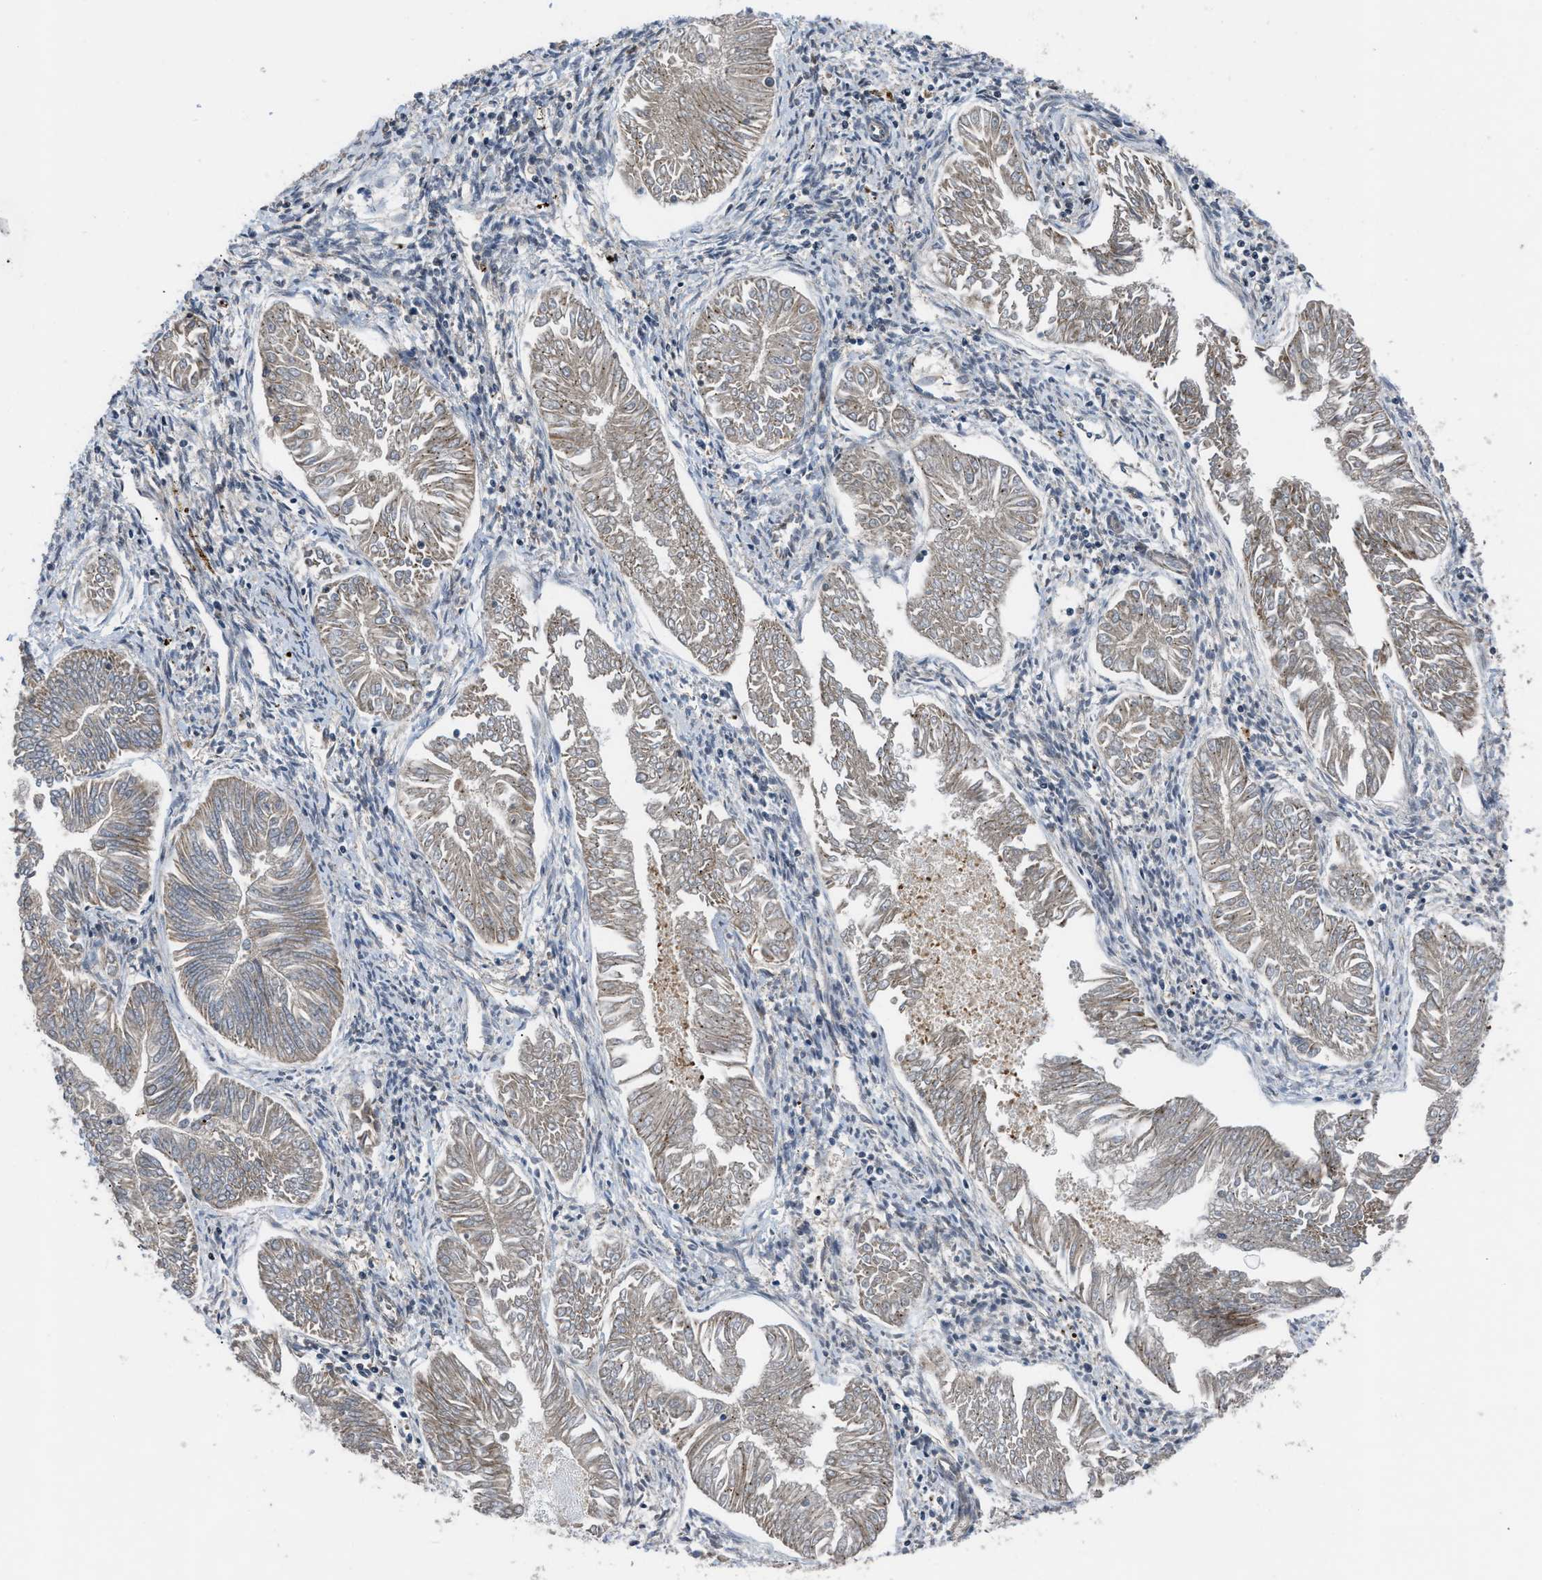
{"staining": {"intensity": "weak", "quantity": ">75%", "location": "cytoplasmic/membranous"}, "tissue": "endometrial cancer", "cell_type": "Tumor cells", "image_type": "cancer", "snomed": [{"axis": "morphology", "description": "Adenocarcinoma, NOS"}, {"axis": "topography", "description": "Endometrium"}], "caption": "Immunohistochemistry (IHC) (DAB) staining of endometrial cancer reveals weak cytoplasmic/membranous protein expression in approximately >75% of tumor cells.", "gene": "AP3M2", "patient": {"sex": "female", "age": 53}}